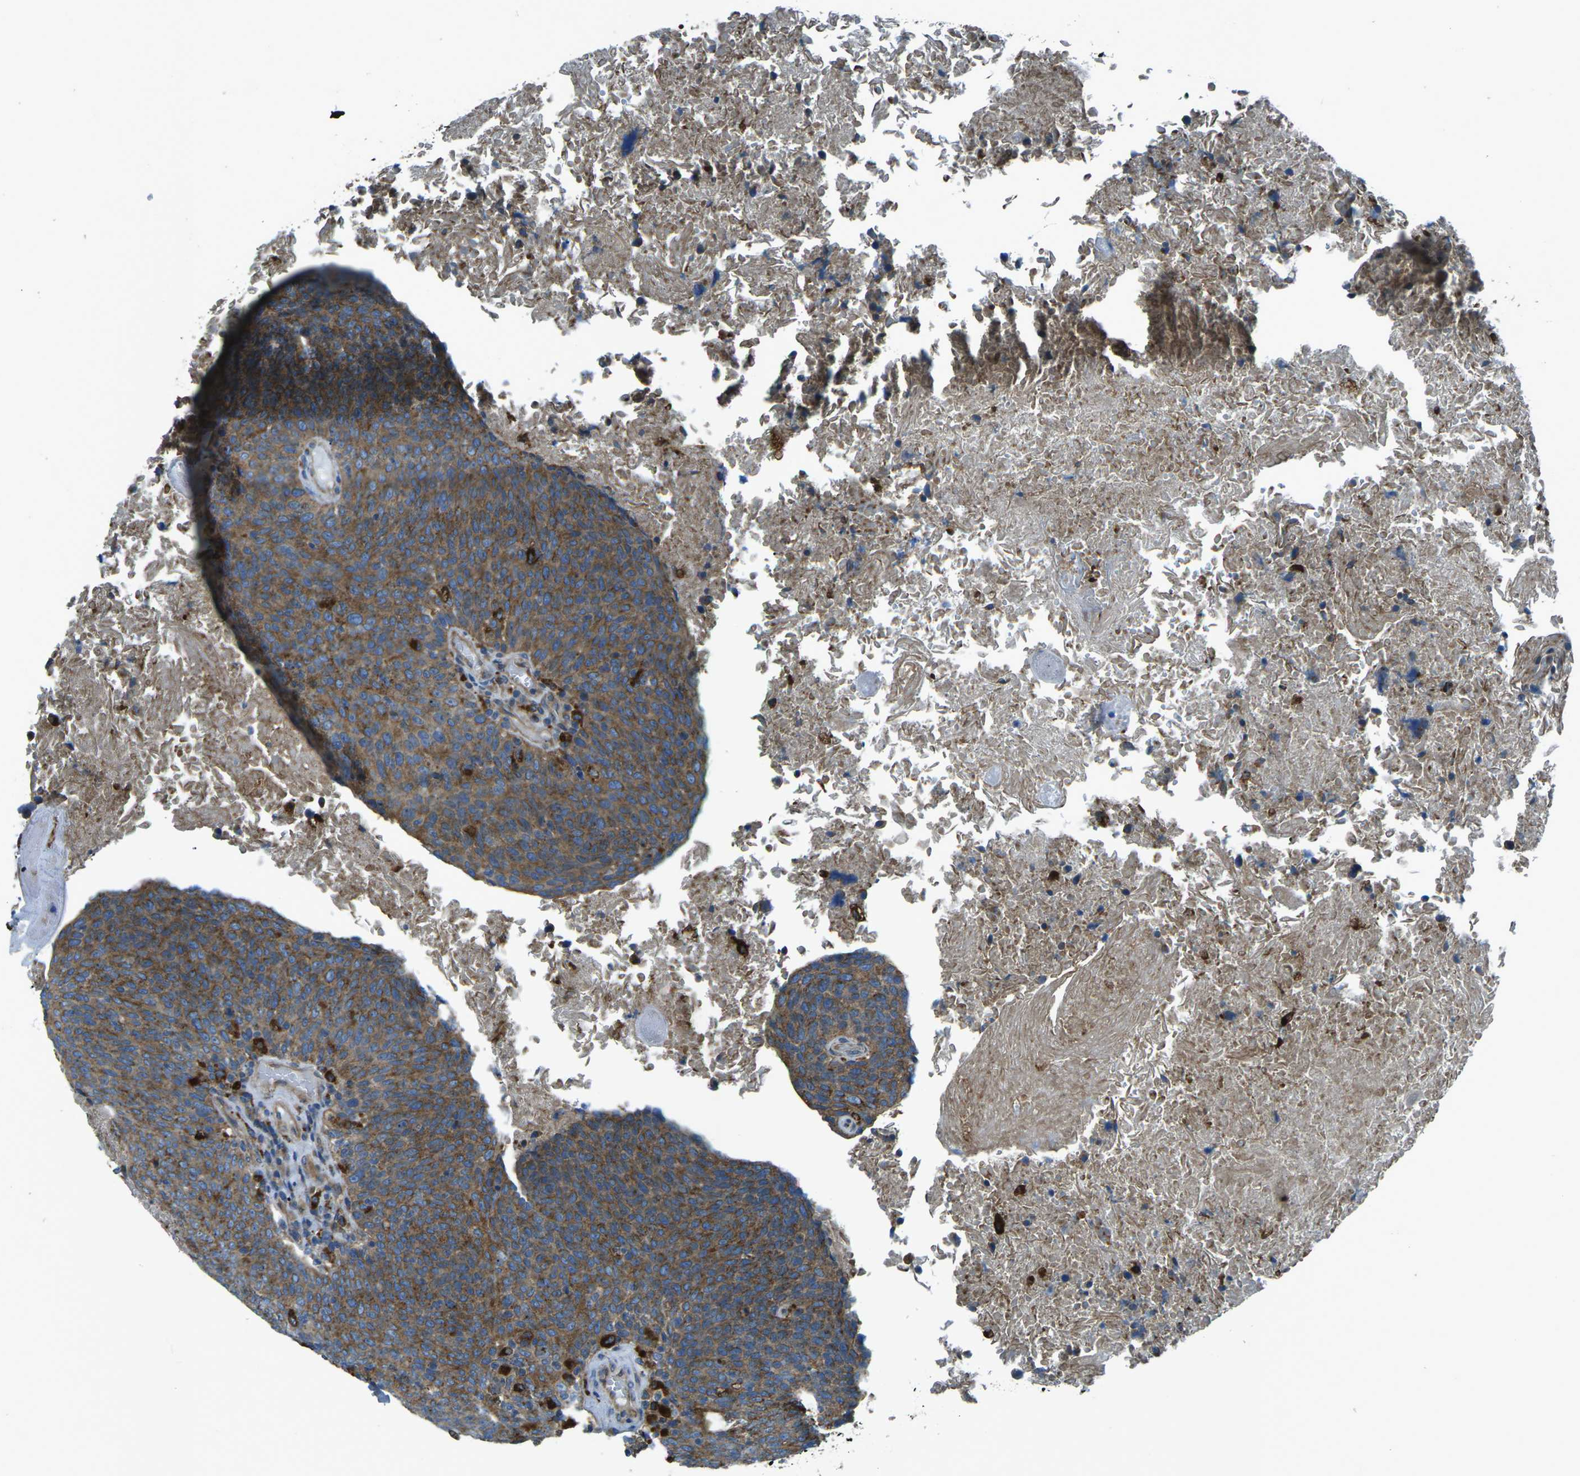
{"staining": {"intensity": "moderate", "quantity": ">75%", "location": "cytoplasmic/membranous"}, "tissue": "head and neck cancer", "cell_type": "Tumor cells", "image_type": "cancer", "snomed": [{"axis": "morphology", "description": "Squamous cell carcinoma, NOS"}, {"axis": "morphology", "description": "Squamous cell carcinoma, metastatic, NOS"}, {"axis": "topography", "description": "Lymph node"}, {"axis": "topography", "description": "Head-Neck"}], "caption": "This is a micrograph of immunohistochemistry (IHC) staining of squamous cell carcinoma (head and neck), which shows moderate positivity in the cytoplasmic/membranous of tumor cells.", "gene": "CDK17", "patient": {"sex": "male", "age": 62}}